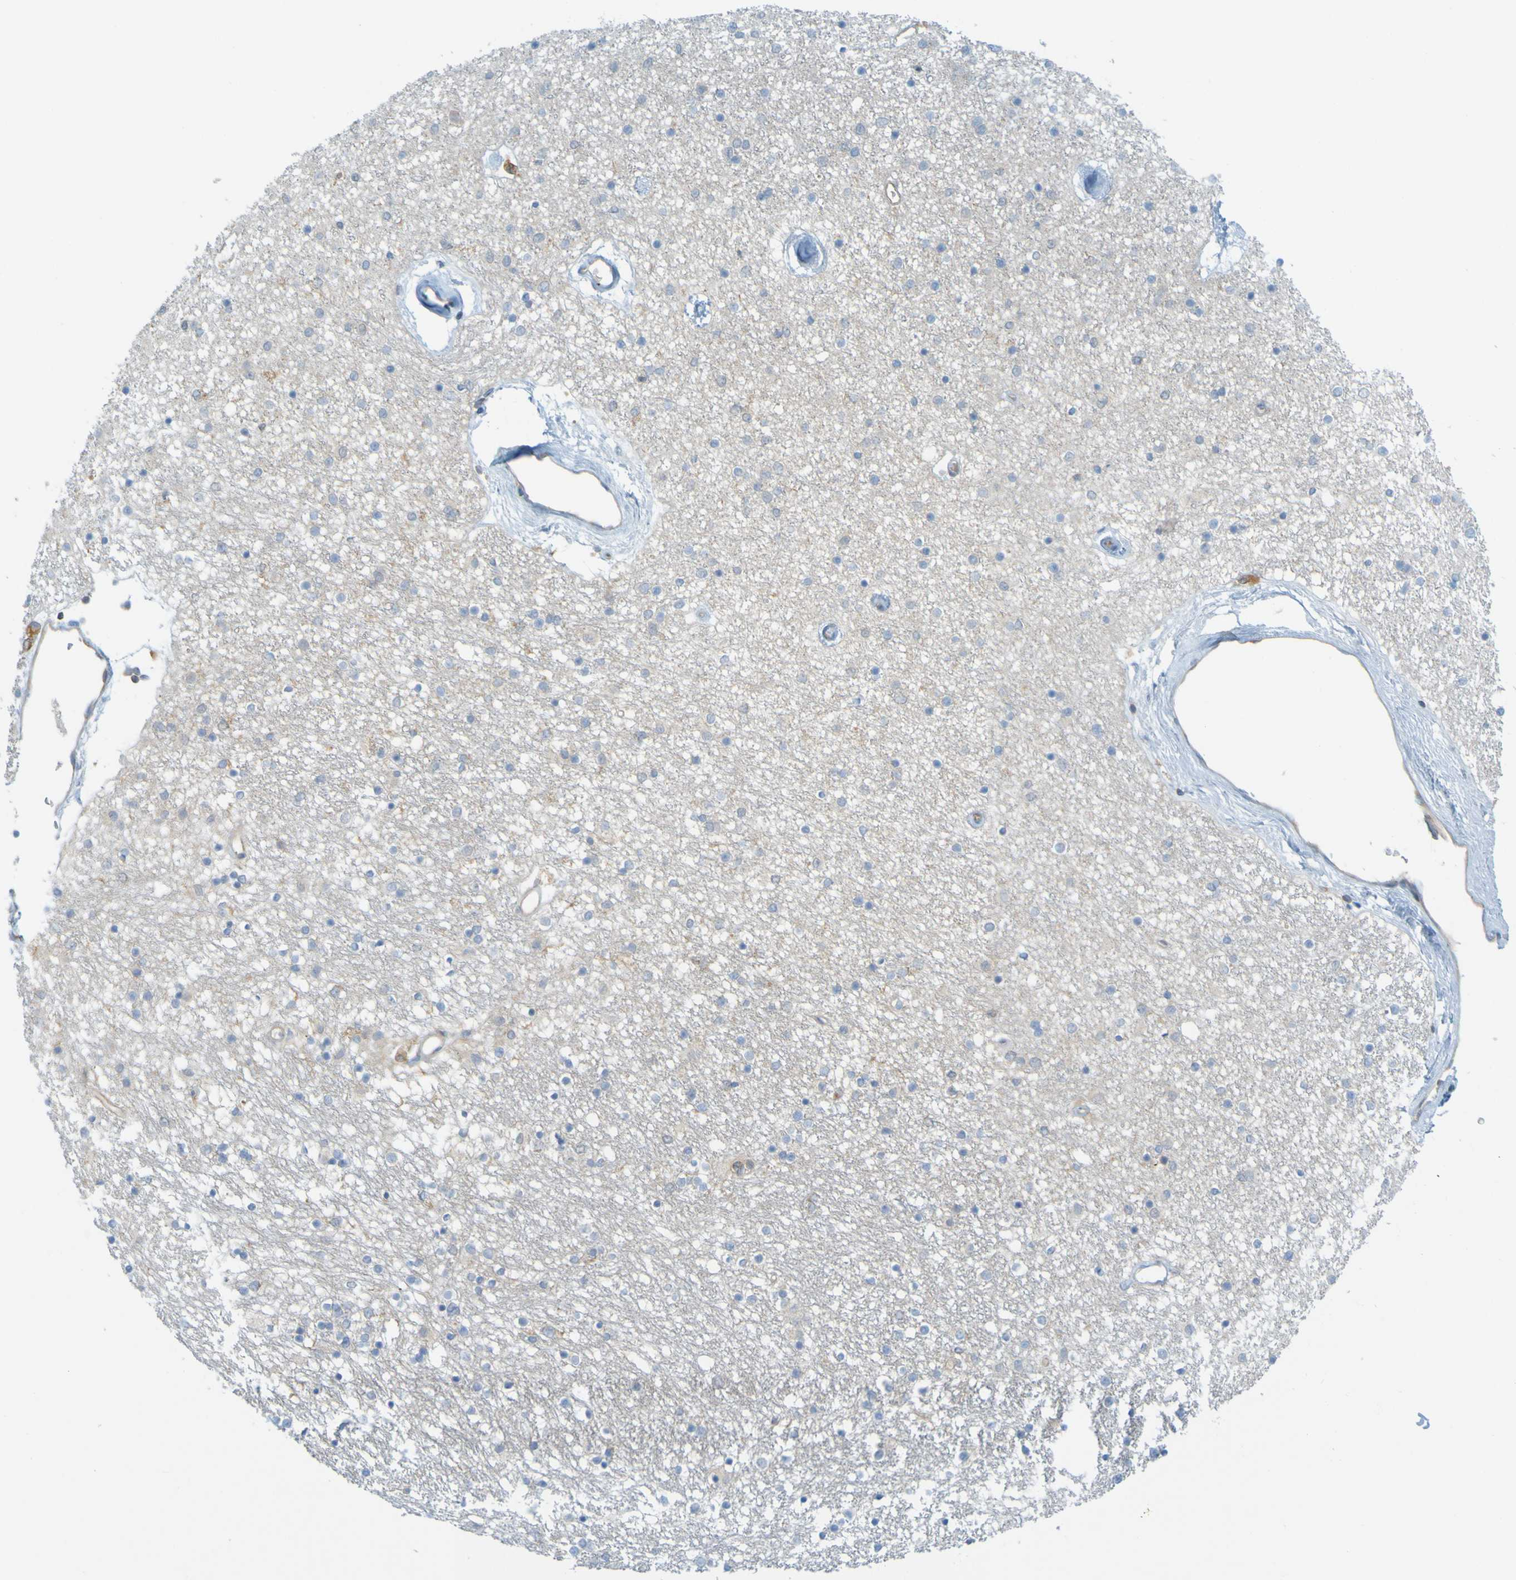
{"staining": {"intensity": "negative", "quantity": "none", "location": "none"}, "tissue": "caudate", "cell_type": "Glial cells", "image_type": "normal", "snomed": [{"axis": "morphology", "description": "Normal tissue, NOS"}, {"axis": "topography", "description": "Lateral ventricle wall"}], "caption": "An image of caudate stained for a protein demonstrates no brown staining in glial cells.", "gene": "APPL1", "patient": {"sex": "female", "age": 54}}